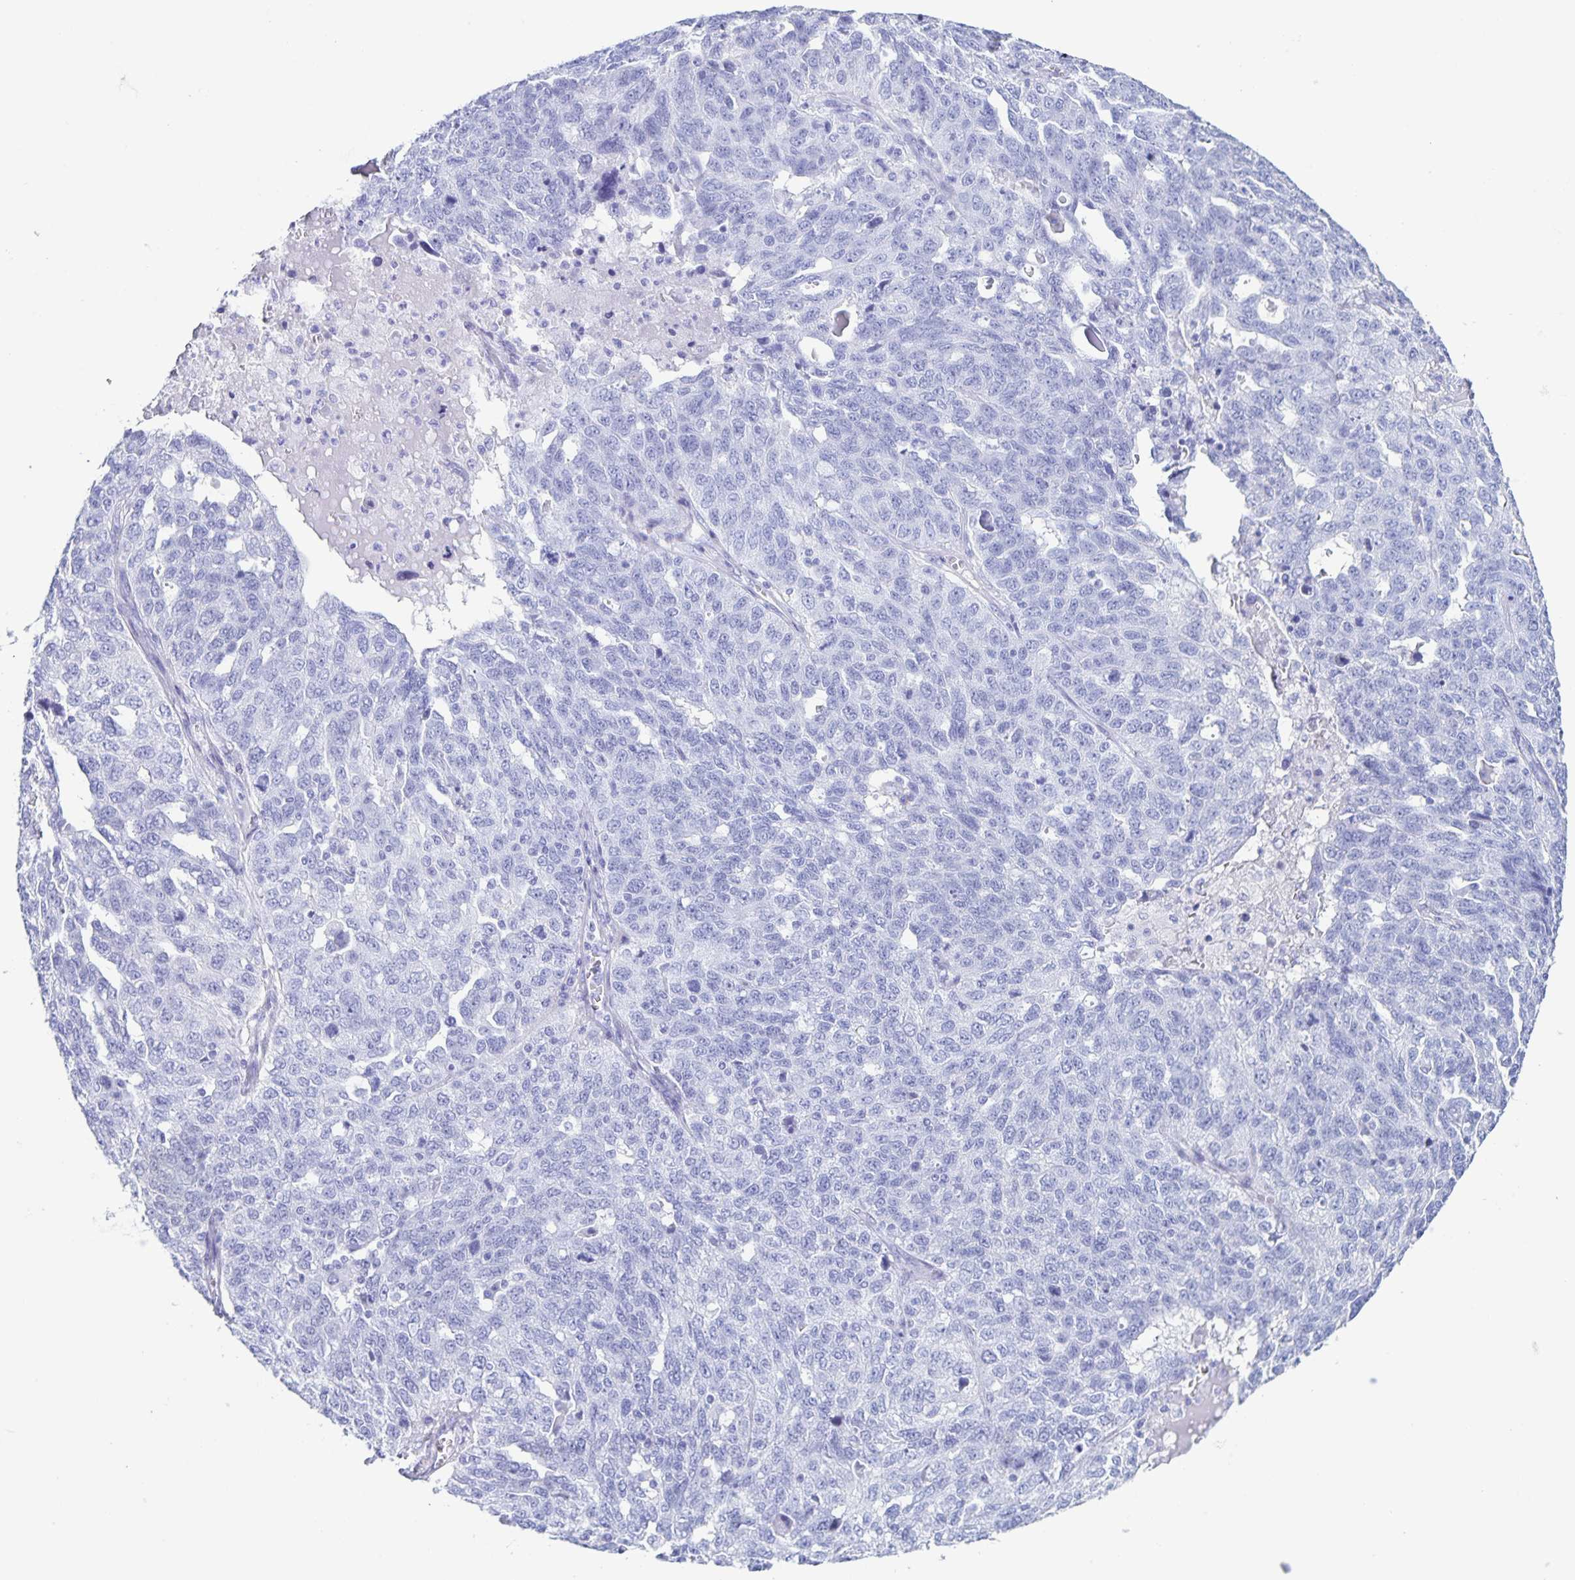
{"staining": {"intensity": "negative", "quantity": "none", "location": "none"}, "tissue": "ovarian cancer", "cell_type": "Tumor cells", "image_type": "cancer", "snomed": [{"axis": "morphology", "description": "Cystadenocarcinoma, serous, NOS"}, {"axis": "topography", "description": "Ovary"}], "caption": "DAB immunohistochemical staining of human serous cystadenocarcinoma (ovarian) exhibits no significant positivity in tumor cells. (Brightfield microscopy of DAB immunohistochemistry (IHC) at high magnification).", "gene": "C12orf56", "patient": {"sex": "female", "age": 71}}